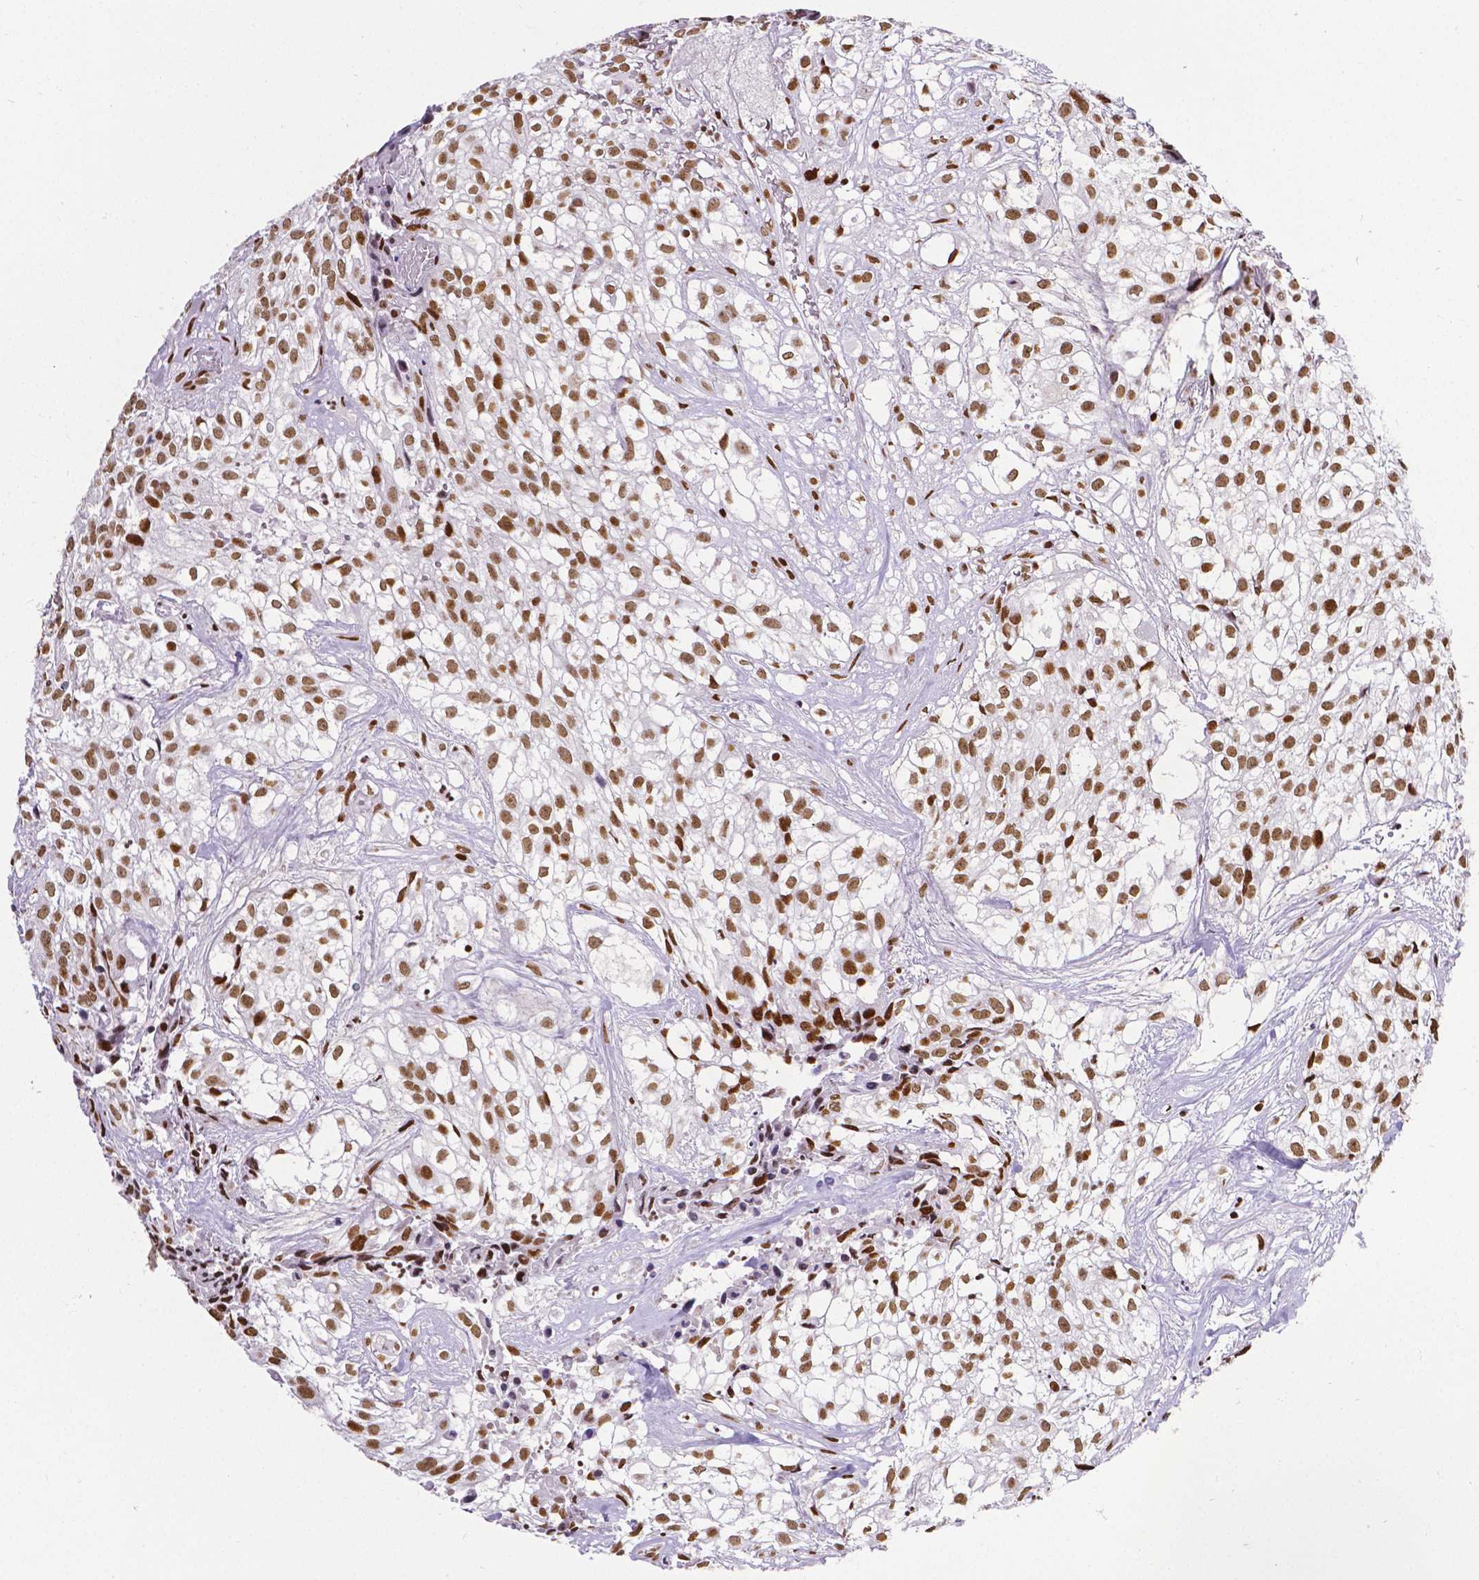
{"staining": {"intensity": "strong", "quantity": ">75%", "location": "nuclear"}, "tissue": "urothelial cancer", "cell_type": "Tumor cells", "image_type": "cancer", "snomed": [{"axis": "morphology", "description": "Urothelial carcinoma, High grade"}, {"axis": "topography", "description": "Urinary bladder"}], "caption": "Urothelial cancer stained with a brown dye reveals strong nuclear positive staining in about >75% of tumor cells.", "gene": "CTCF", "patient": {"sex": "male", "age": 56}}